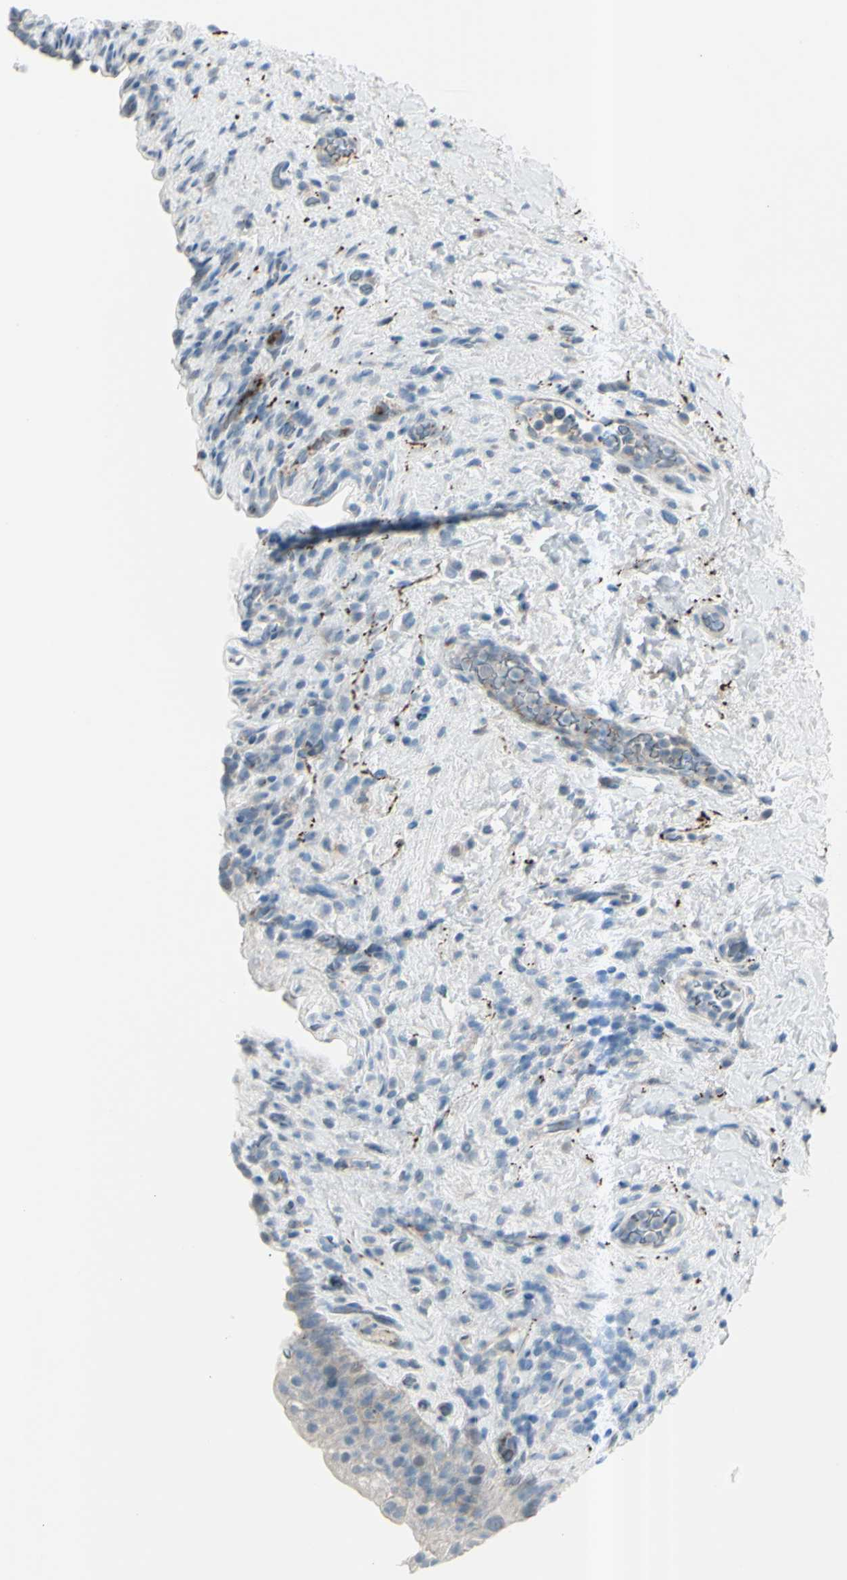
{"staining": {"intensity": "negative", "quantity": "none", "location": "none"}, "tissue": "urinary bladder", "cell_type": "Urothelial cells", "image_type": "normal", "snomed": [{"axis": "morphology", "description": "Normal tissue, NOS"}, {"axis": "topography", "description": "Urinary bladder"}], "caption": "High magnification brightfield microscopy of unremarkable urinary bladder stained with DAB (brown) and counterstained with hematoxylin (blue): urothelial cells show no significant staining. (DAB immunohistochemistry with hematoxylin counter stain).", "gene": "GPR34", "patient": {"sex": "female", "age": 64}}